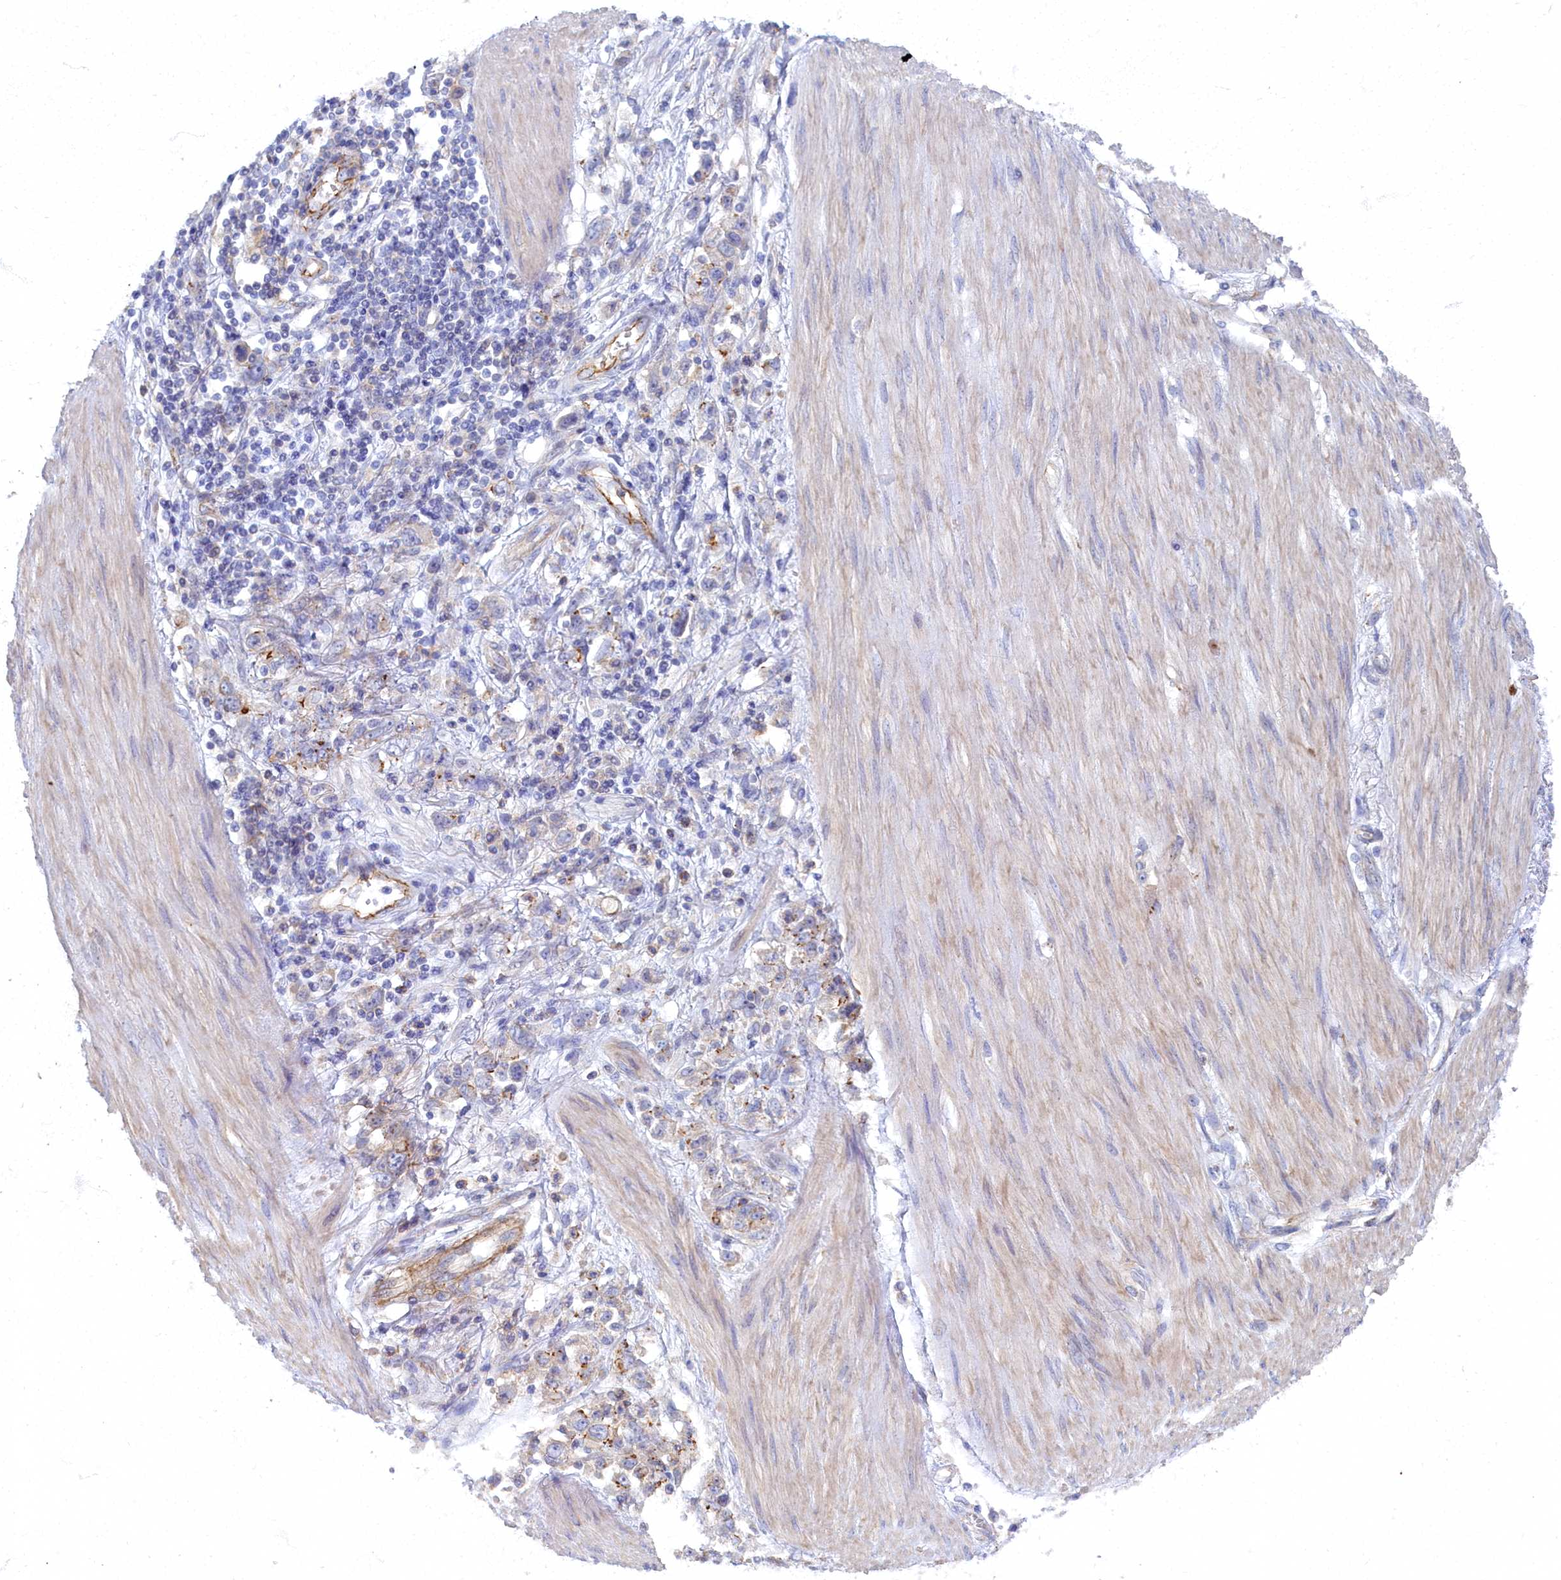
{"staining": {"intensity": "weak", "quantity": "<25%", "location": "cytoplasmic/membranous"}, "tissue": "stomach cancer", "cell_type": "Tumor cells", "image_type": "cancer", "snomed": [{"axis": "morphology", "description": "Adenocarcinoma, NOS"}, {"axis": "topography", "description": "Stomach"}], "caption": "Stomach cancer stained for a protein using immunohistochemistry demonstrates no positivity tumor cells.", "gene": "PSMG2", "patient": {"sex": "female", "age": 76}}